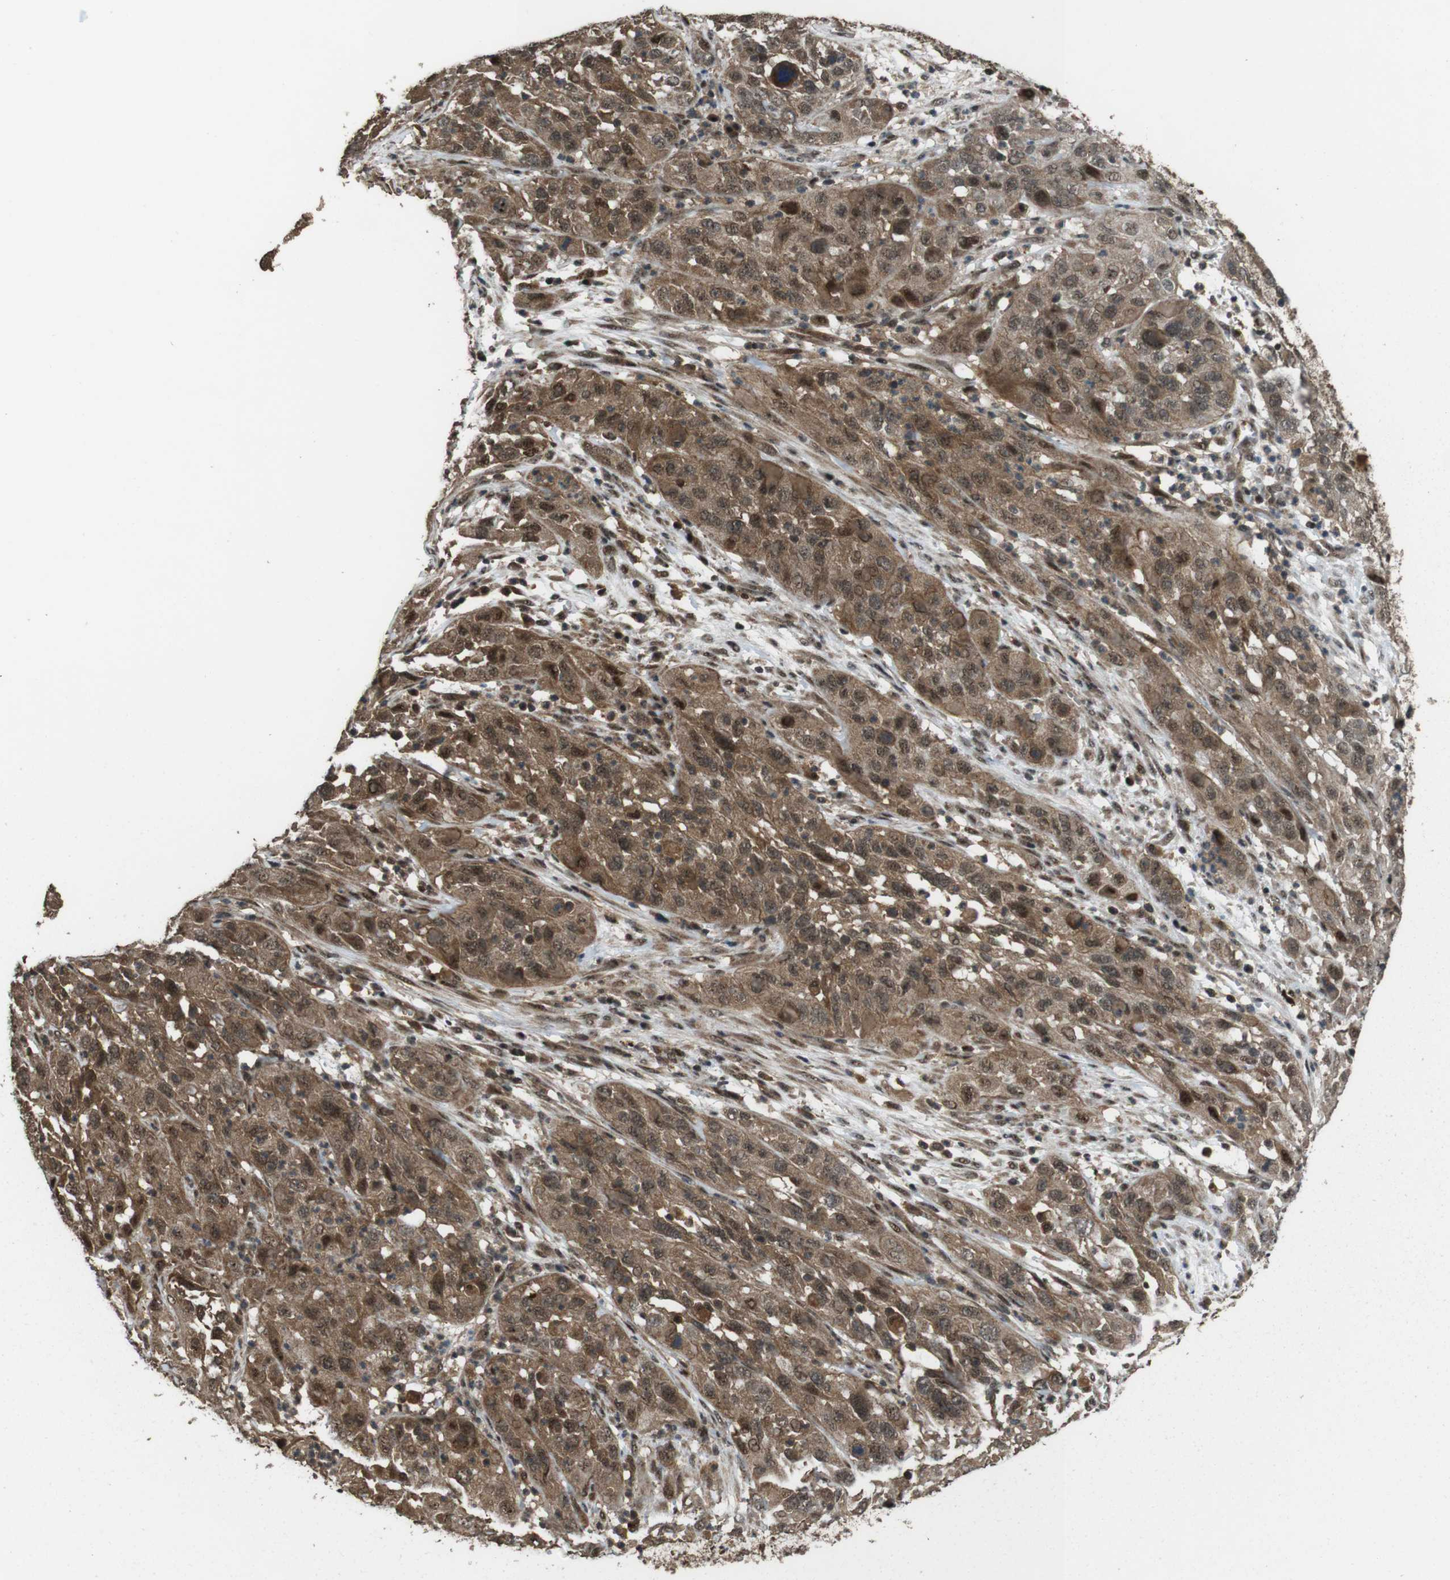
{"staining": {"intensity": "moderate", "quantity": ">75%", "location": "cytoplasmic/membranous,nuclear"}, "tissue": "cervical cancer", "cell_type": "Tumor cells", "image_type": "cancer", "snomed": [{"axis": "morphology", "description": "Squamous cell carcinoma, NOS"}, {"axis": "topography", "description": "Cervix"}], "caption": "Protein staining shows moderate cytoplasmic/membranous and nuclear positivity in about >75% of tumor cells in squamous cell carcinoma (cervical).", "gene": "CDC34", "patient": {"sex": "female", "age": 32}}